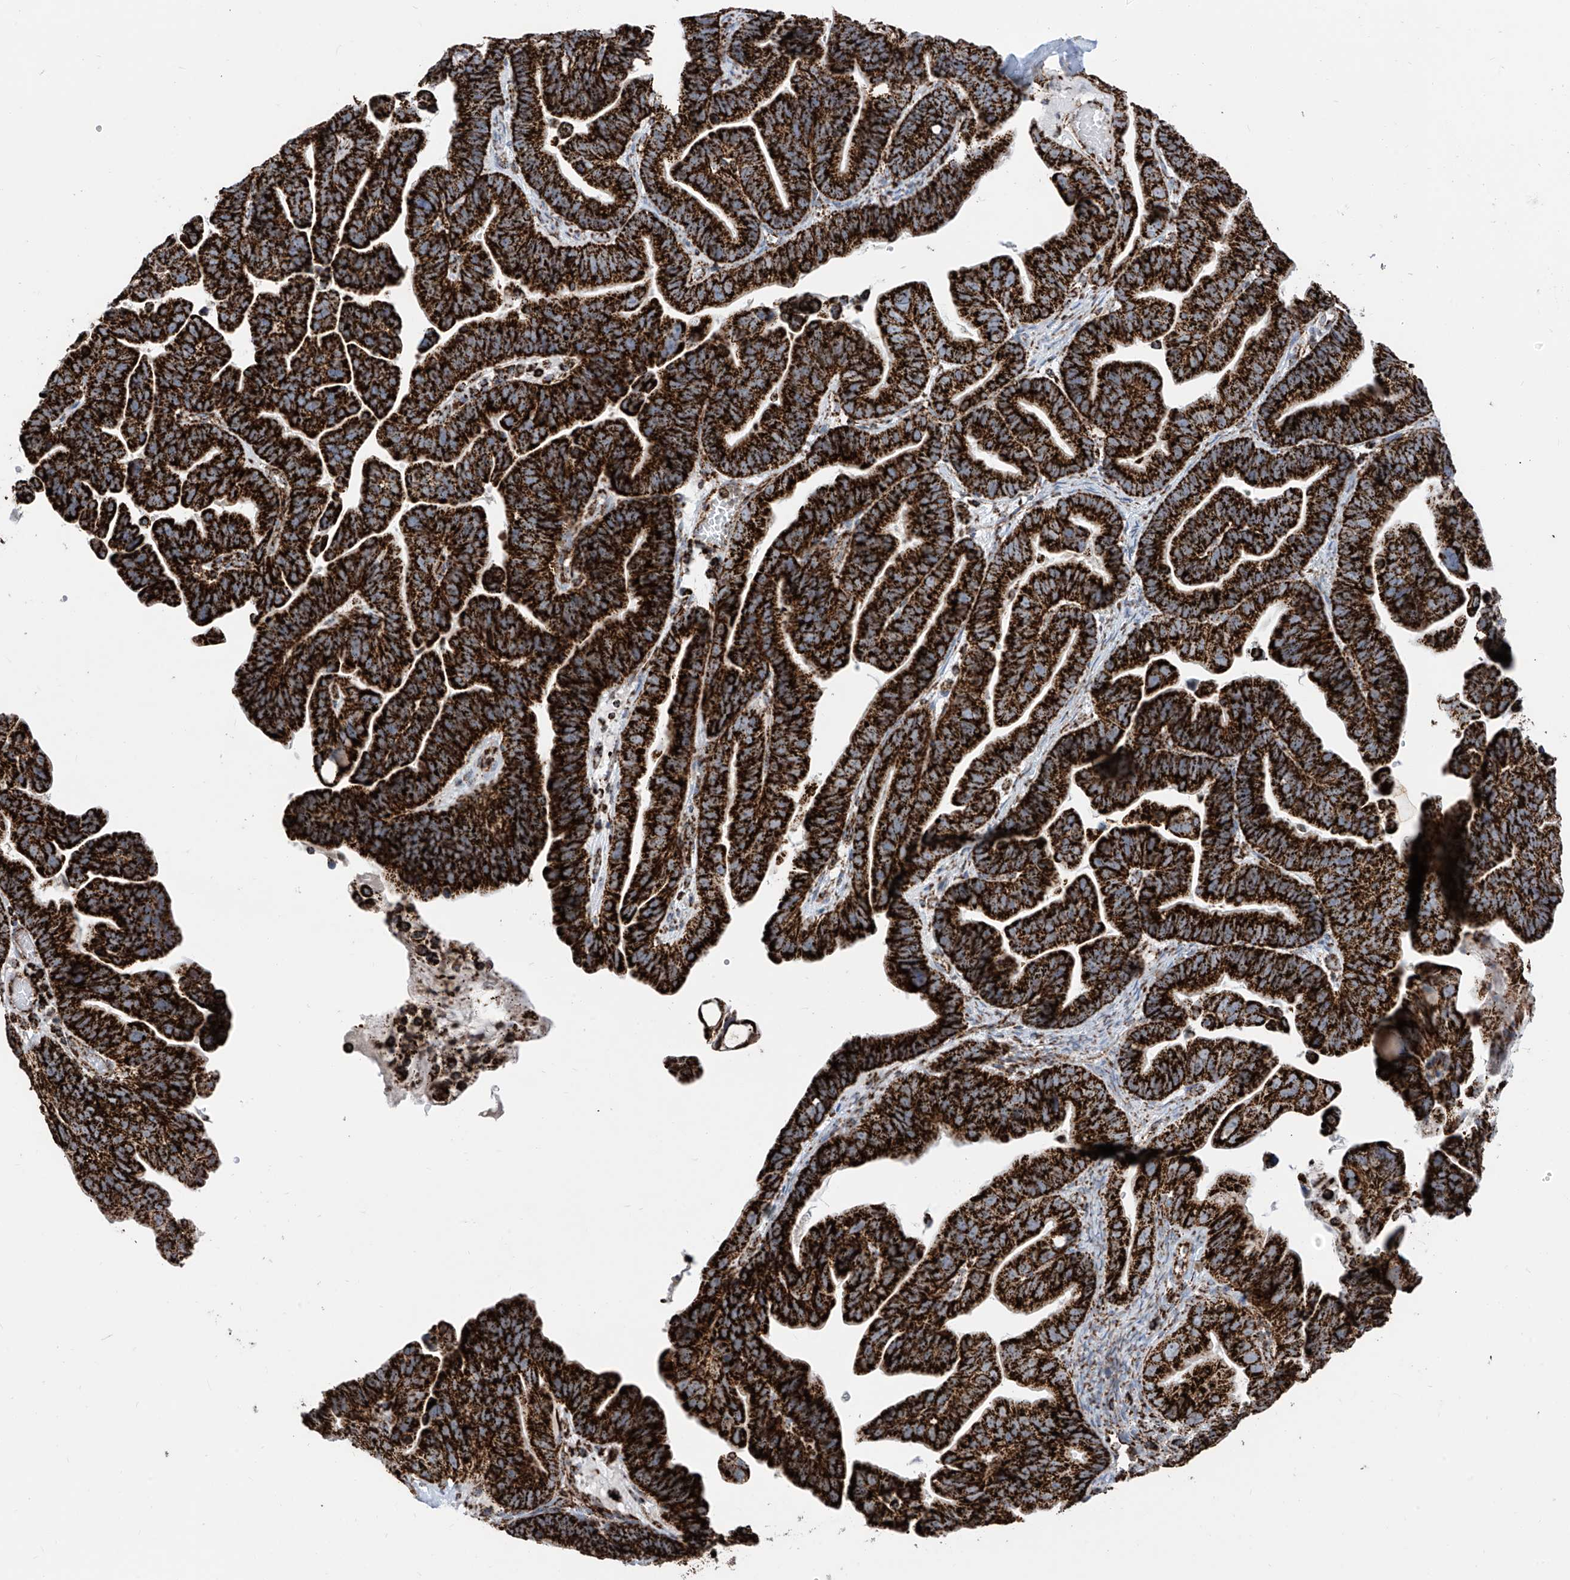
{"staining": {"intensity": "strong", "quantity": ">75%", "location": "cytoplasmic/membranous"}, "tissue": "ovarian cancer", "cell_type": "Tumor cells", "image_type": "cancer", "snomed": [{"axis": "morphology", "description": "Cystadenocarcinoma, serous, NOS"}, {"axis": "topography", "description": "Ovary"}], "caption": "Approximately >75% of tumor cells in human ovarian cancer demonstrate strong cytoplasmic/membranous protein positivity as visualized by brown immunohistochemical staining.", "gene": "COX5B", "patient": {"sex": "female", "age": 56}}